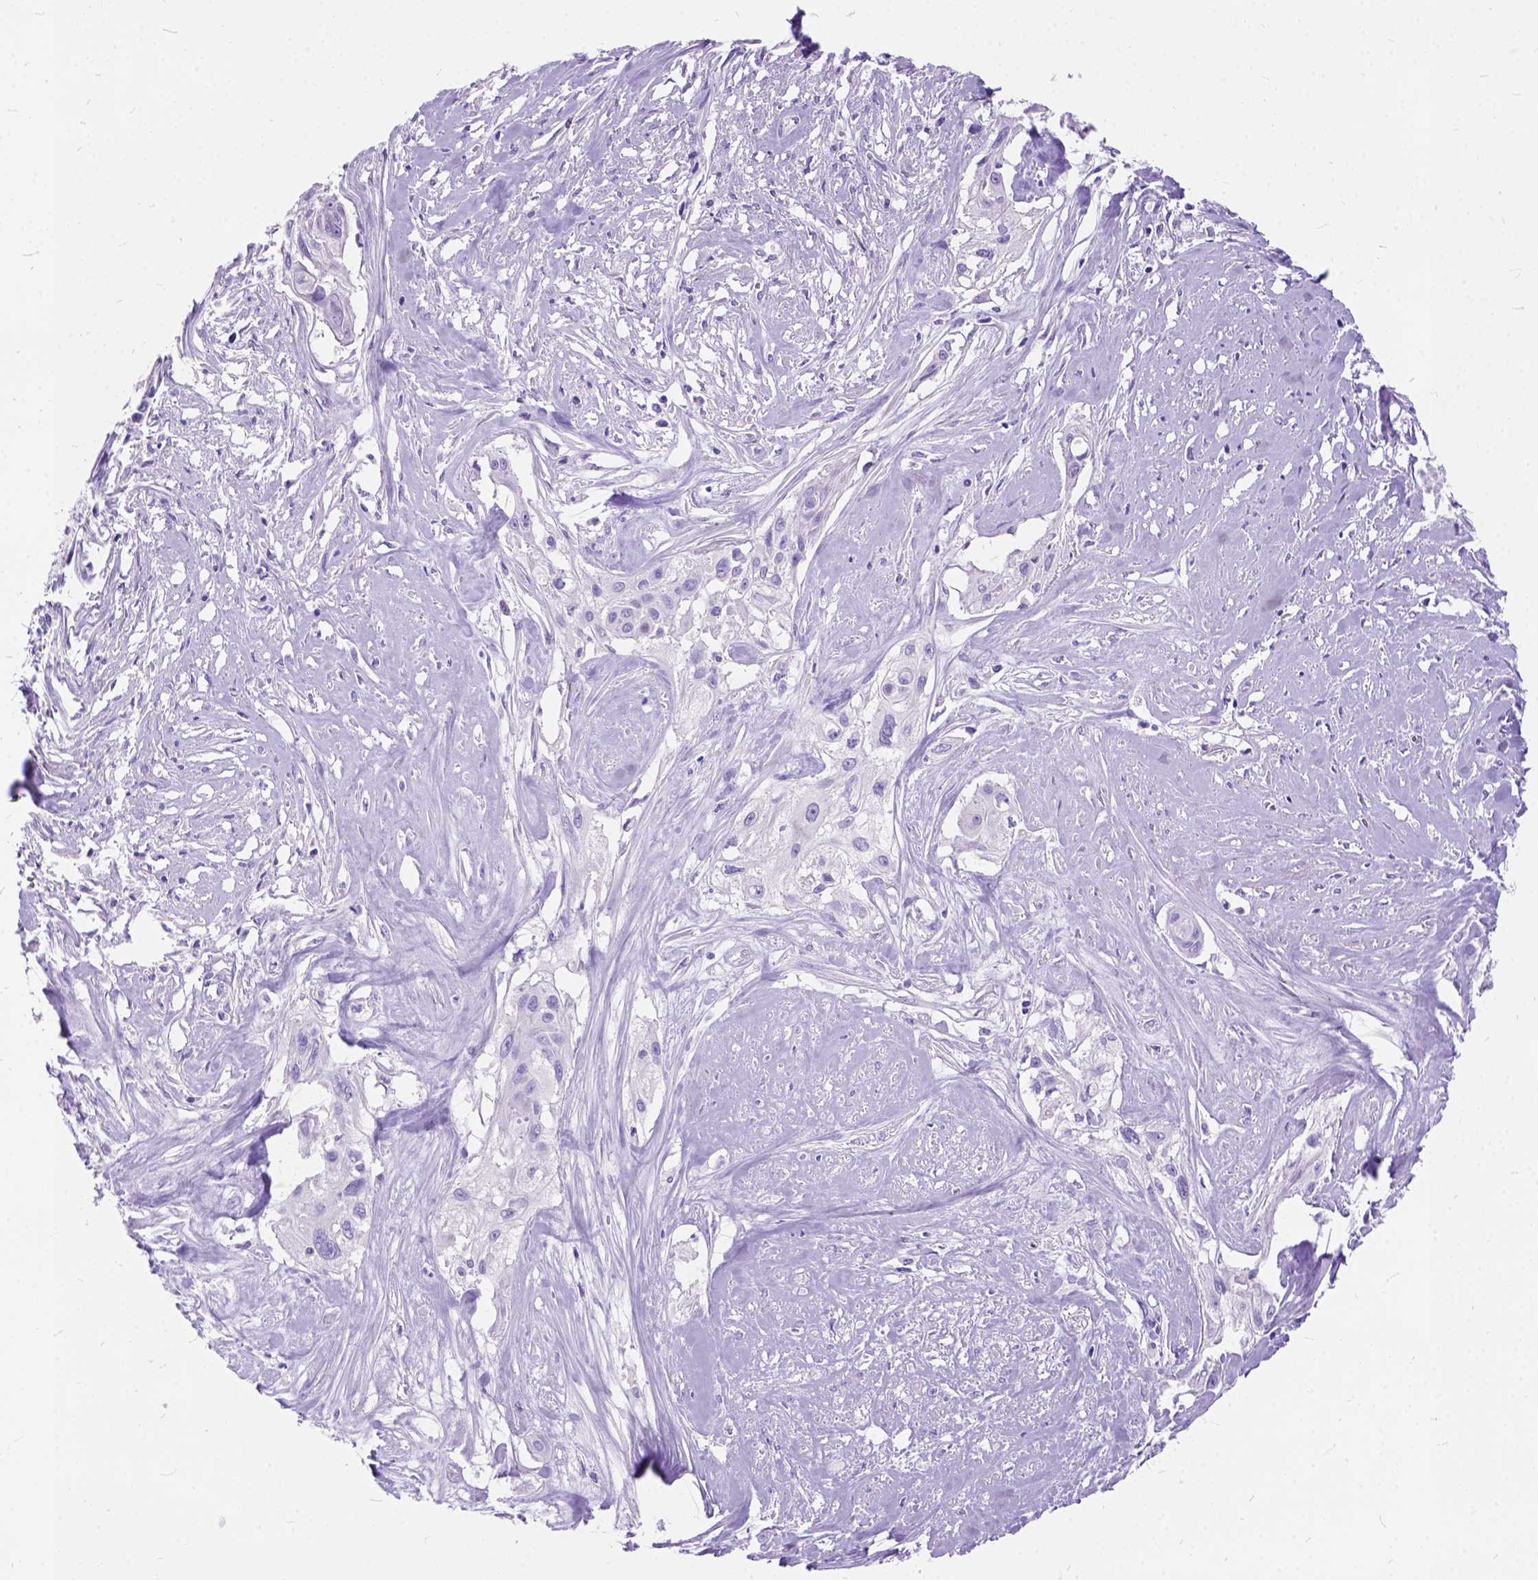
{"staining": {"intensity": "negative", "quantity": "none", "location": "none"}, "tissue": "cervical cancer", "cell_type": "Tumor cells", "image_type": "cancer", "snomed": [{"axis": "morphology", "description": "Squamous cell carcinoma, NOS"}, {"axis": "topography", "description": "Cervix"}], "caption": "Immunohistochemical staining of human cervical squamous cell carcinoma reveals no significant positivity in tumor cells.", "gene": "C1QTNF3", "patient": {"sex": "female", "age": 49}}